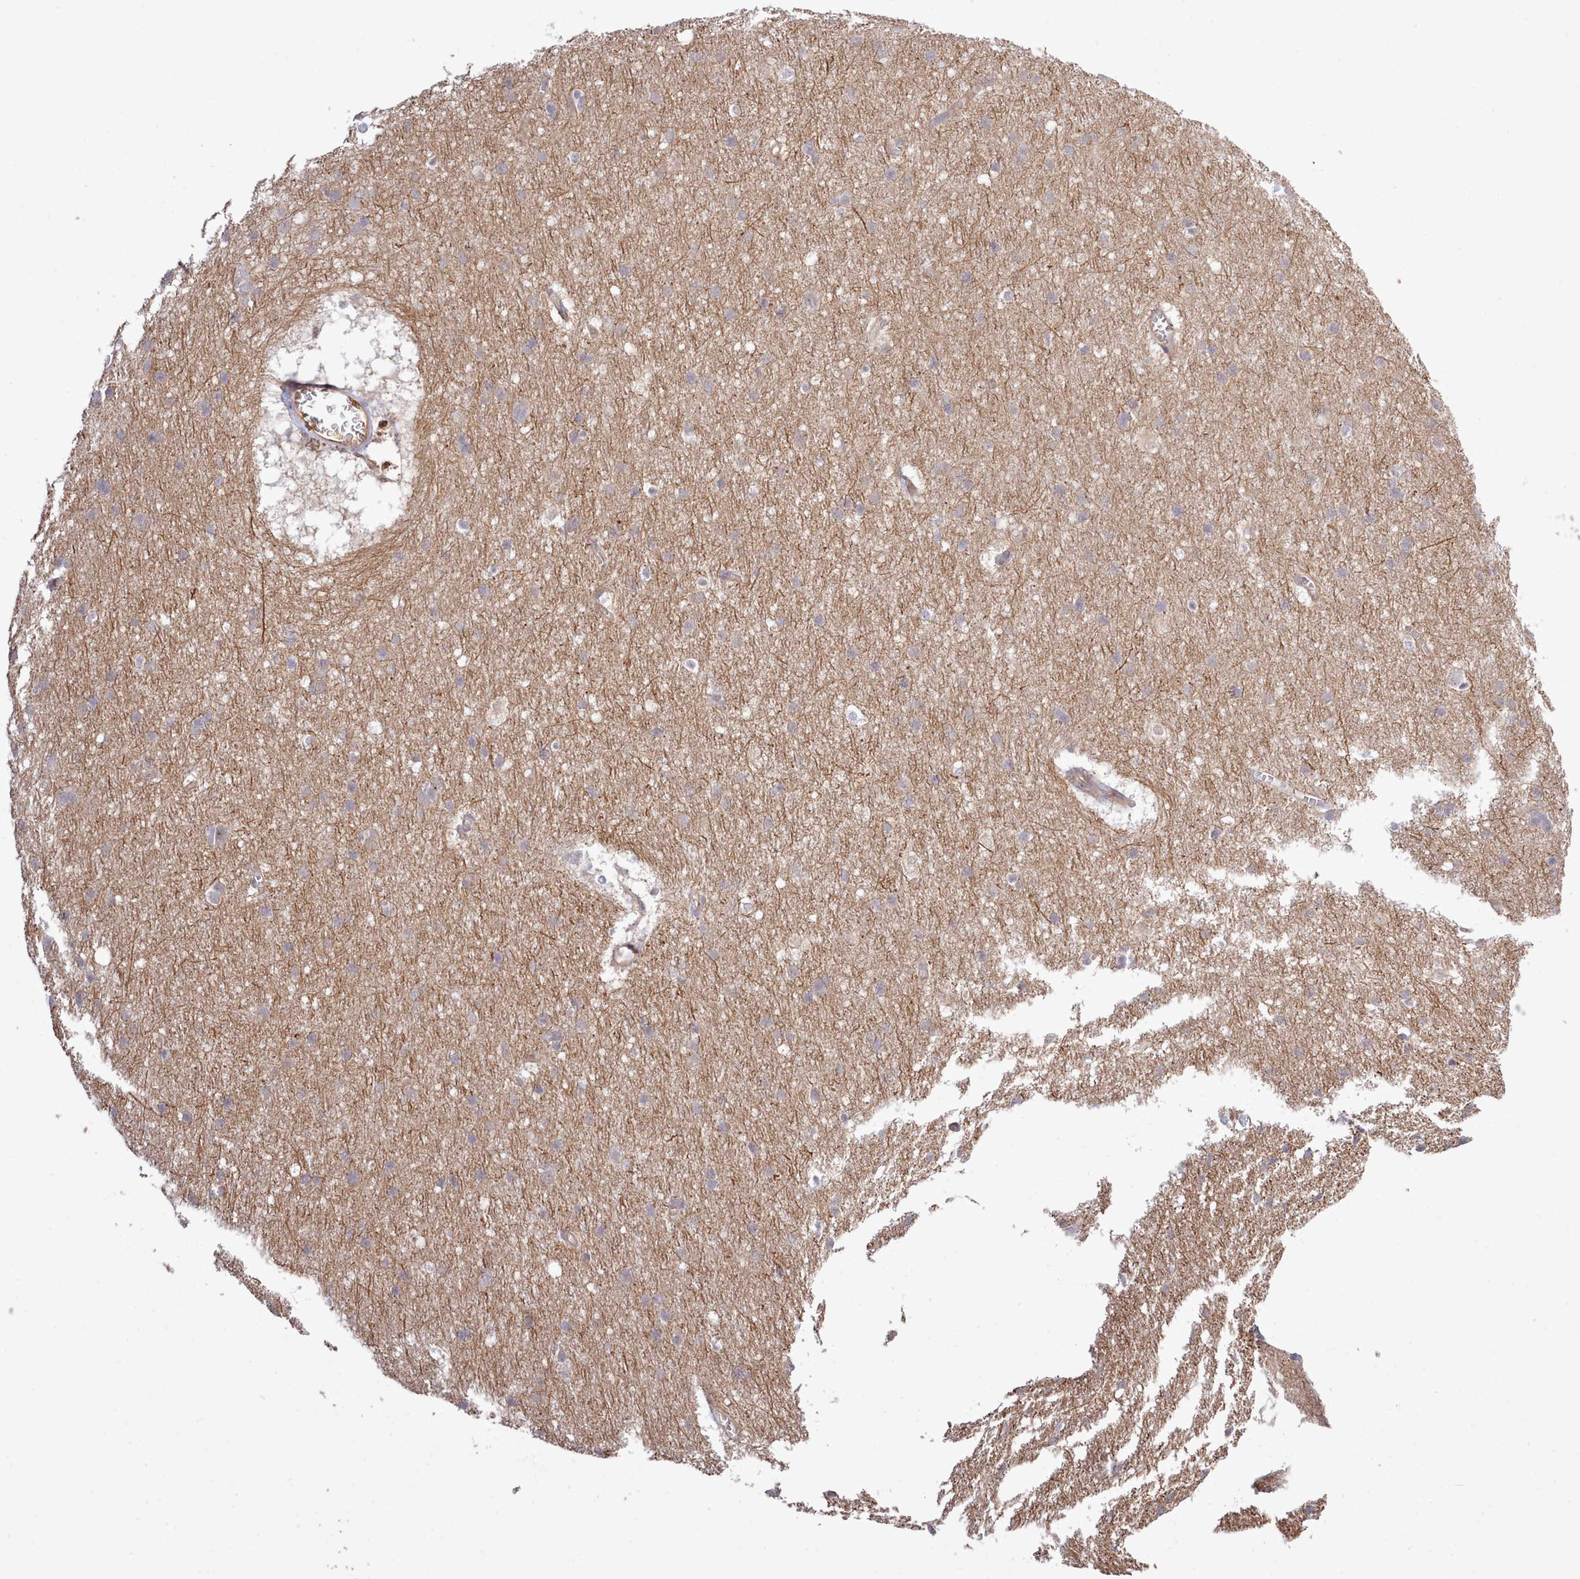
{"staining": {"intensity": "weak", "quantity": ">75%", "location": "cytoplasmic/membranous"}, "tissue": "cerebral cortex", "cell_type": "Endothelial cells", "image_type": "normal", "snomed": [{"axis": "morphology", "description": "Normal tissue, NOS"}, {"axis": "topography", "description": "Cerebral cortex"}], "caption": "Immunohistochemical staining of unremarkable human cerebral cortex displays low levels of weak cytoplasmic/membranous positivity in approximately >75% of endothelial cells.", "gene": "ZC3H13", "patient": {"sex": "male", "age": 54}}